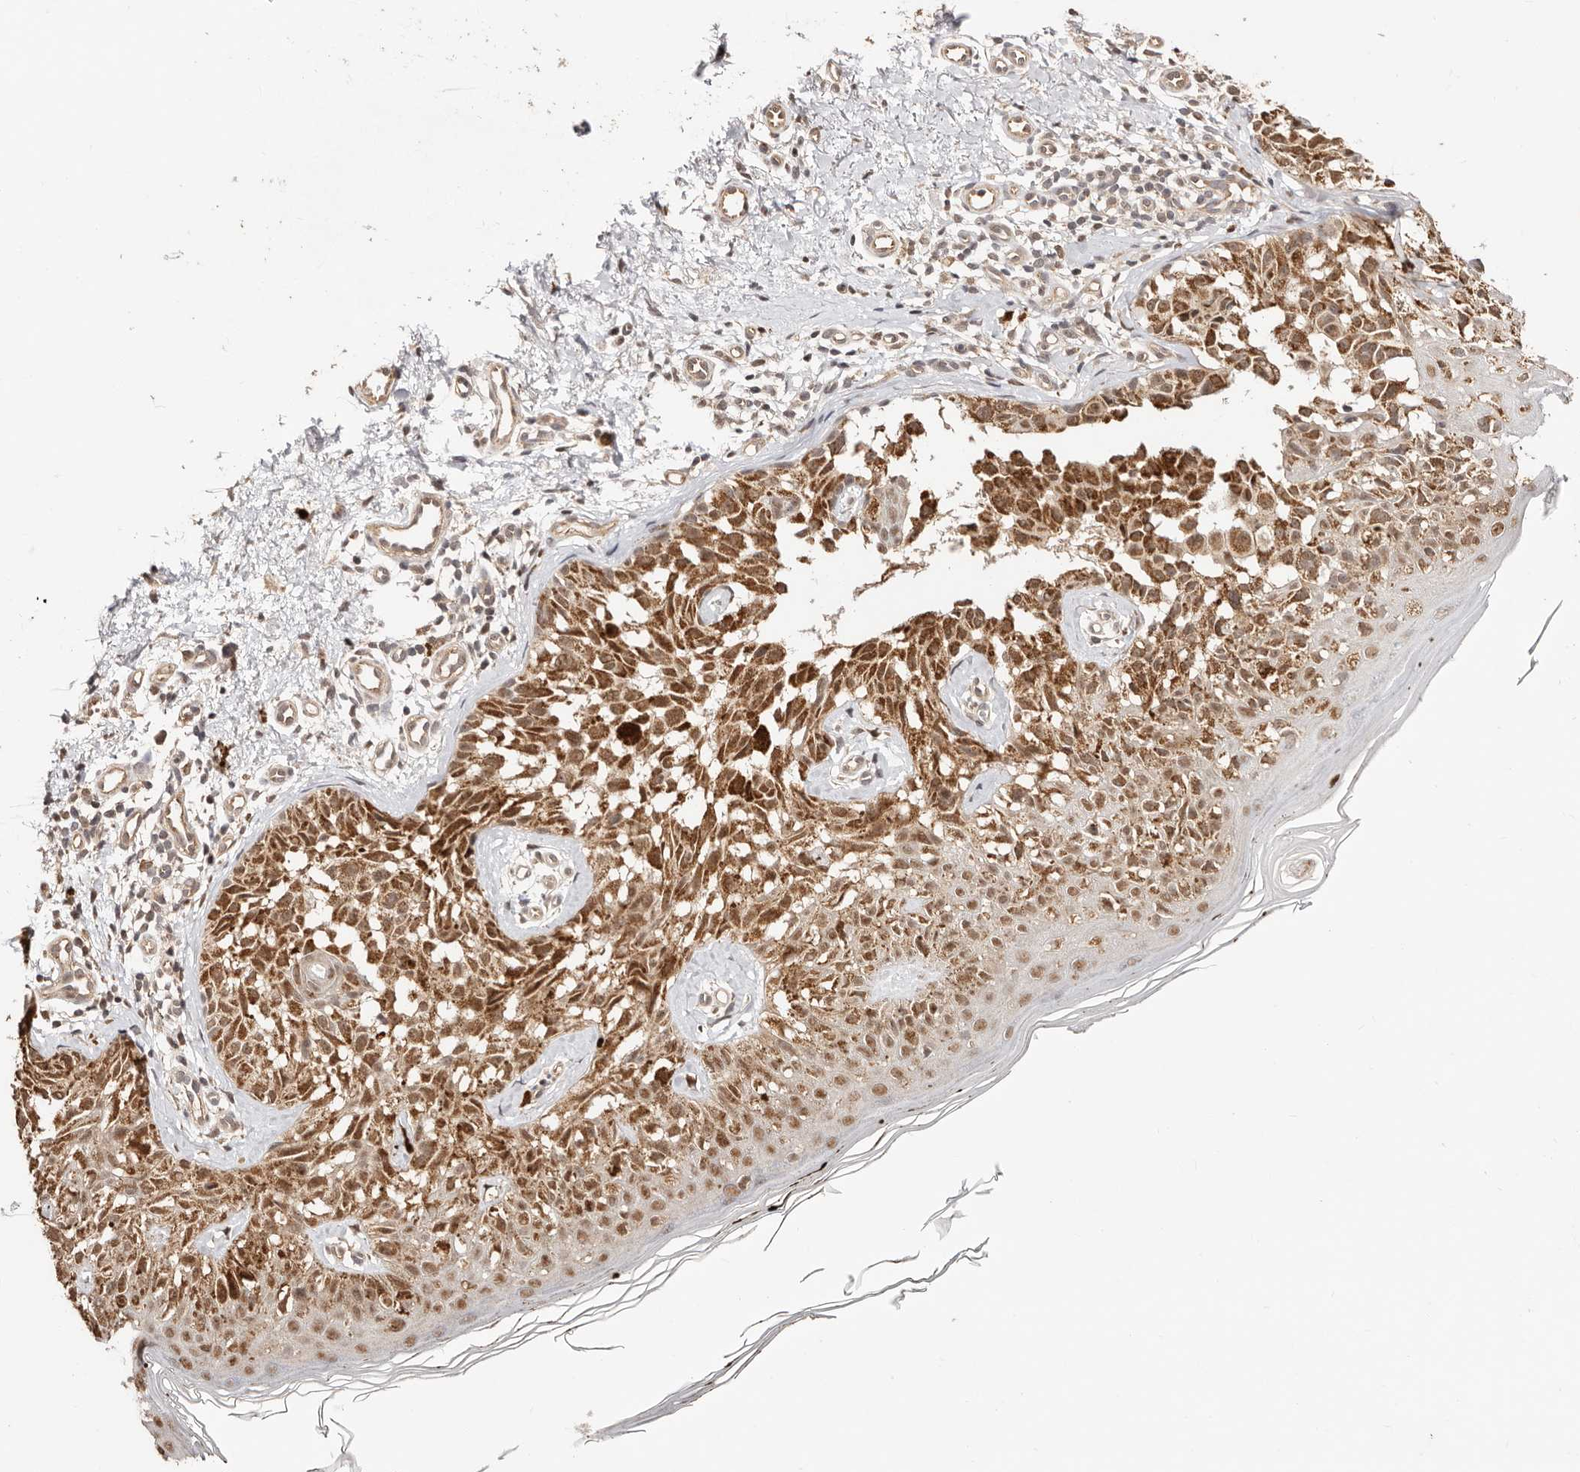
{"staining": {"intensity": "moderate", "quantity": ">75%", "location": "nuclear"}, "tissue": "melanoma", "cell_type": "Tumor cells", "image_type": "cancer", "snomed": [{"axis": "morphology", "description": "Malignant melanoma, NOS"}, {"axis": "topography", "description": "Skin"}], "caption": "Protein staining by IHC shows moderate nuclear expression in about >75% of tumor cells in malignant melanoma.", "gene": "CTNNBL1", "patient": {"sex": "female", "age": 50}}